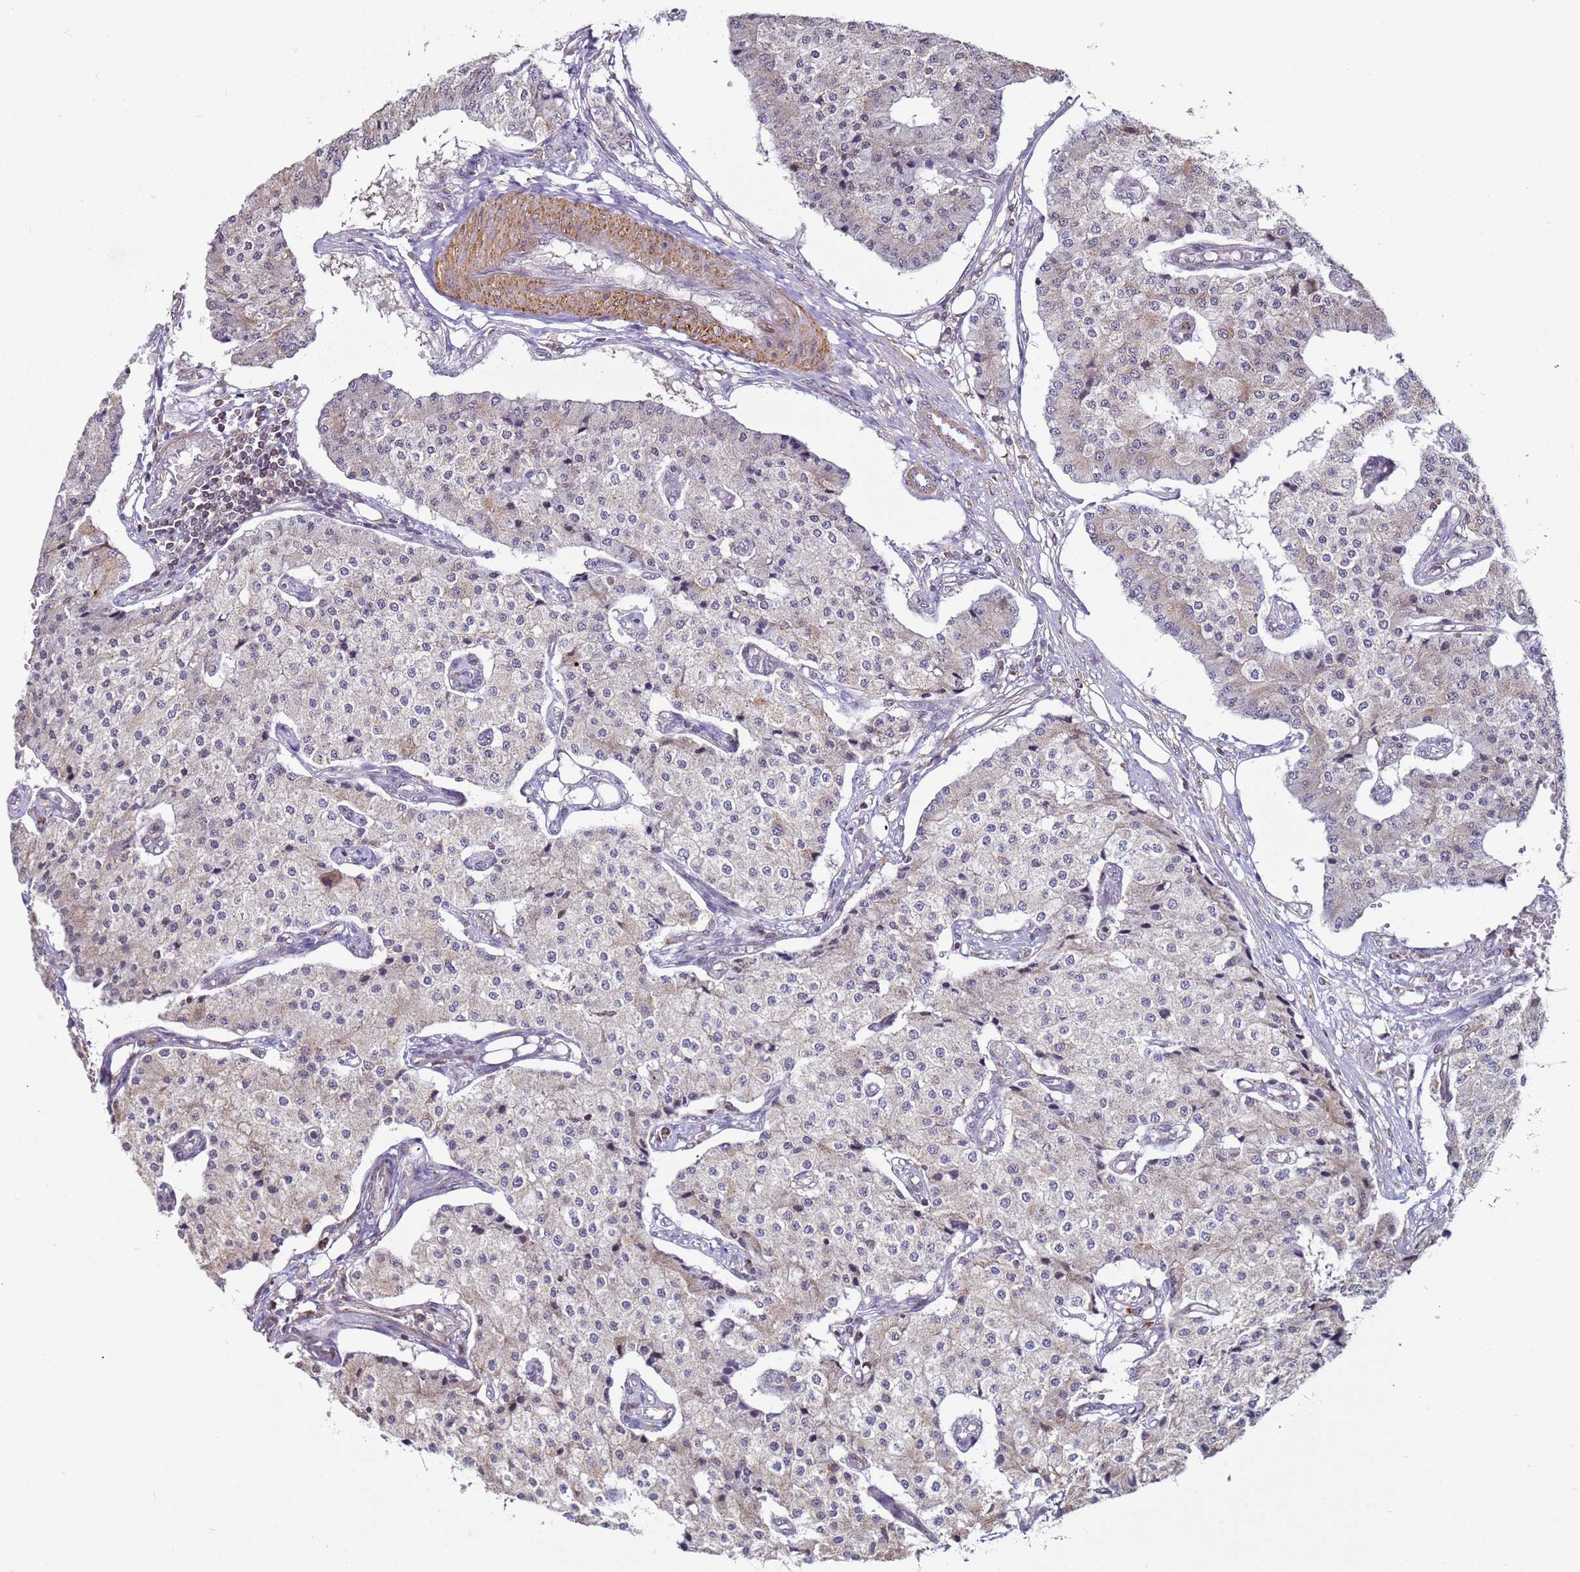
{"staining": {"intensity": "weak", "quantity": "<25%", "location": "cytoplasmic/membranous"}, "tissue": "carcinoid", "cell_type": "Tumor cells", "image_type": "cancer", "snomed": [{"axis": "morphology", "description": "Carcinoid, malignant, NOS"}, {"axis": "topography", "description": "Colon"}], "caption": "Protein analysis of carcinoid displays no significant expression in tumor cells.", "gene": "SNAPC4", "patient": {"sex": "female", "age": 52}}